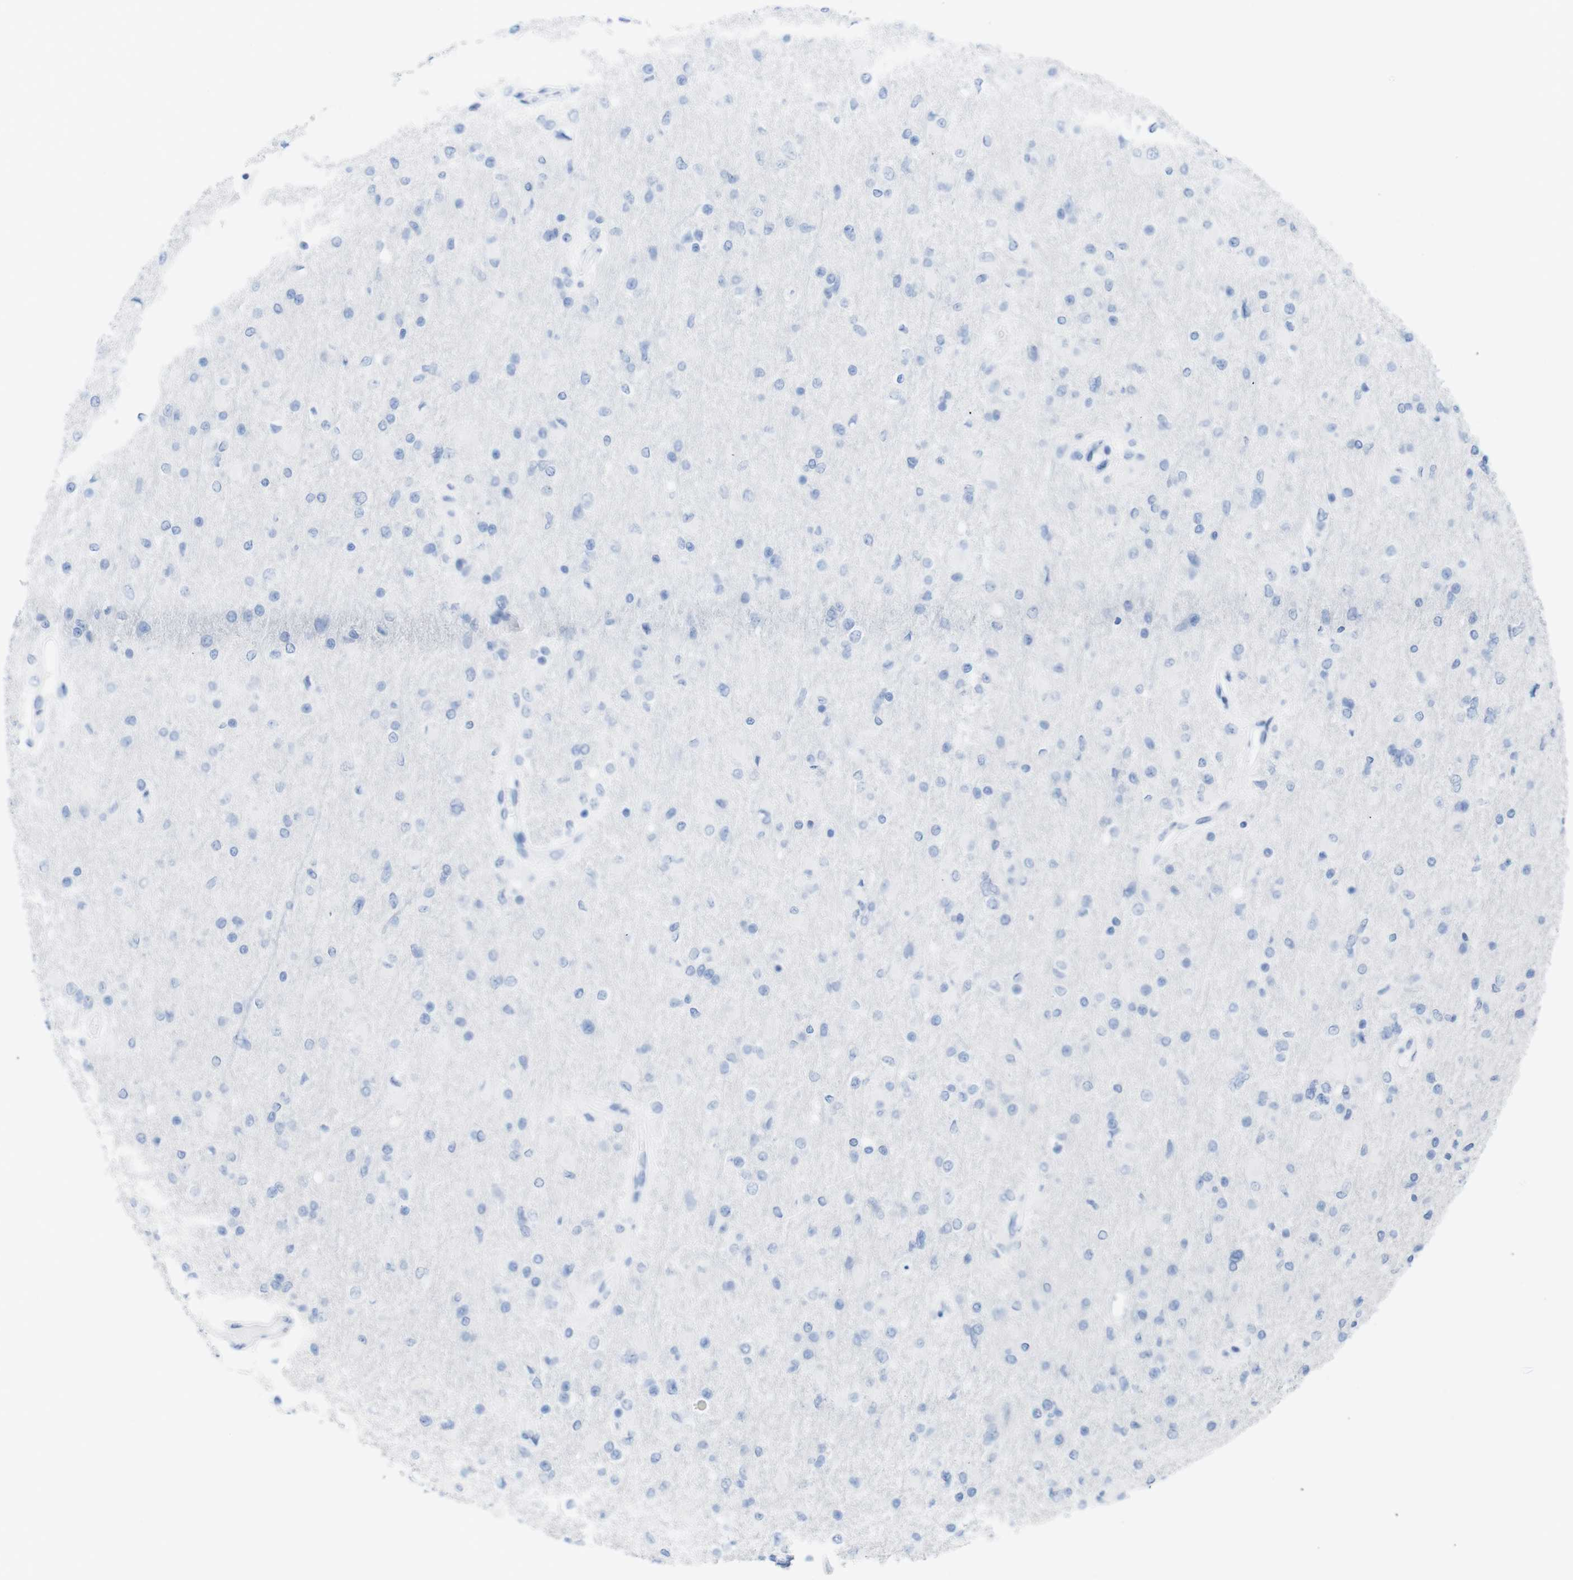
{"staining": {"intensity": "negative", "quantity": "none", "location": "none"}, "tissue": "glioma", "cell_type": "Tumor cells", "image_type": "cancer", "snomed": [{"axis": "morphology", "description": "Glioma, malignant, High grade"}, {"axis": "topography", "description": "Cerebral cortex"}], "caption": "Immunohistochemical staining of human glioma shows no significant staining in tumor cells. (DAB IHC, high magnification).", "gene": "MYH7", "patient": {"sex": "female", "age": 36}}